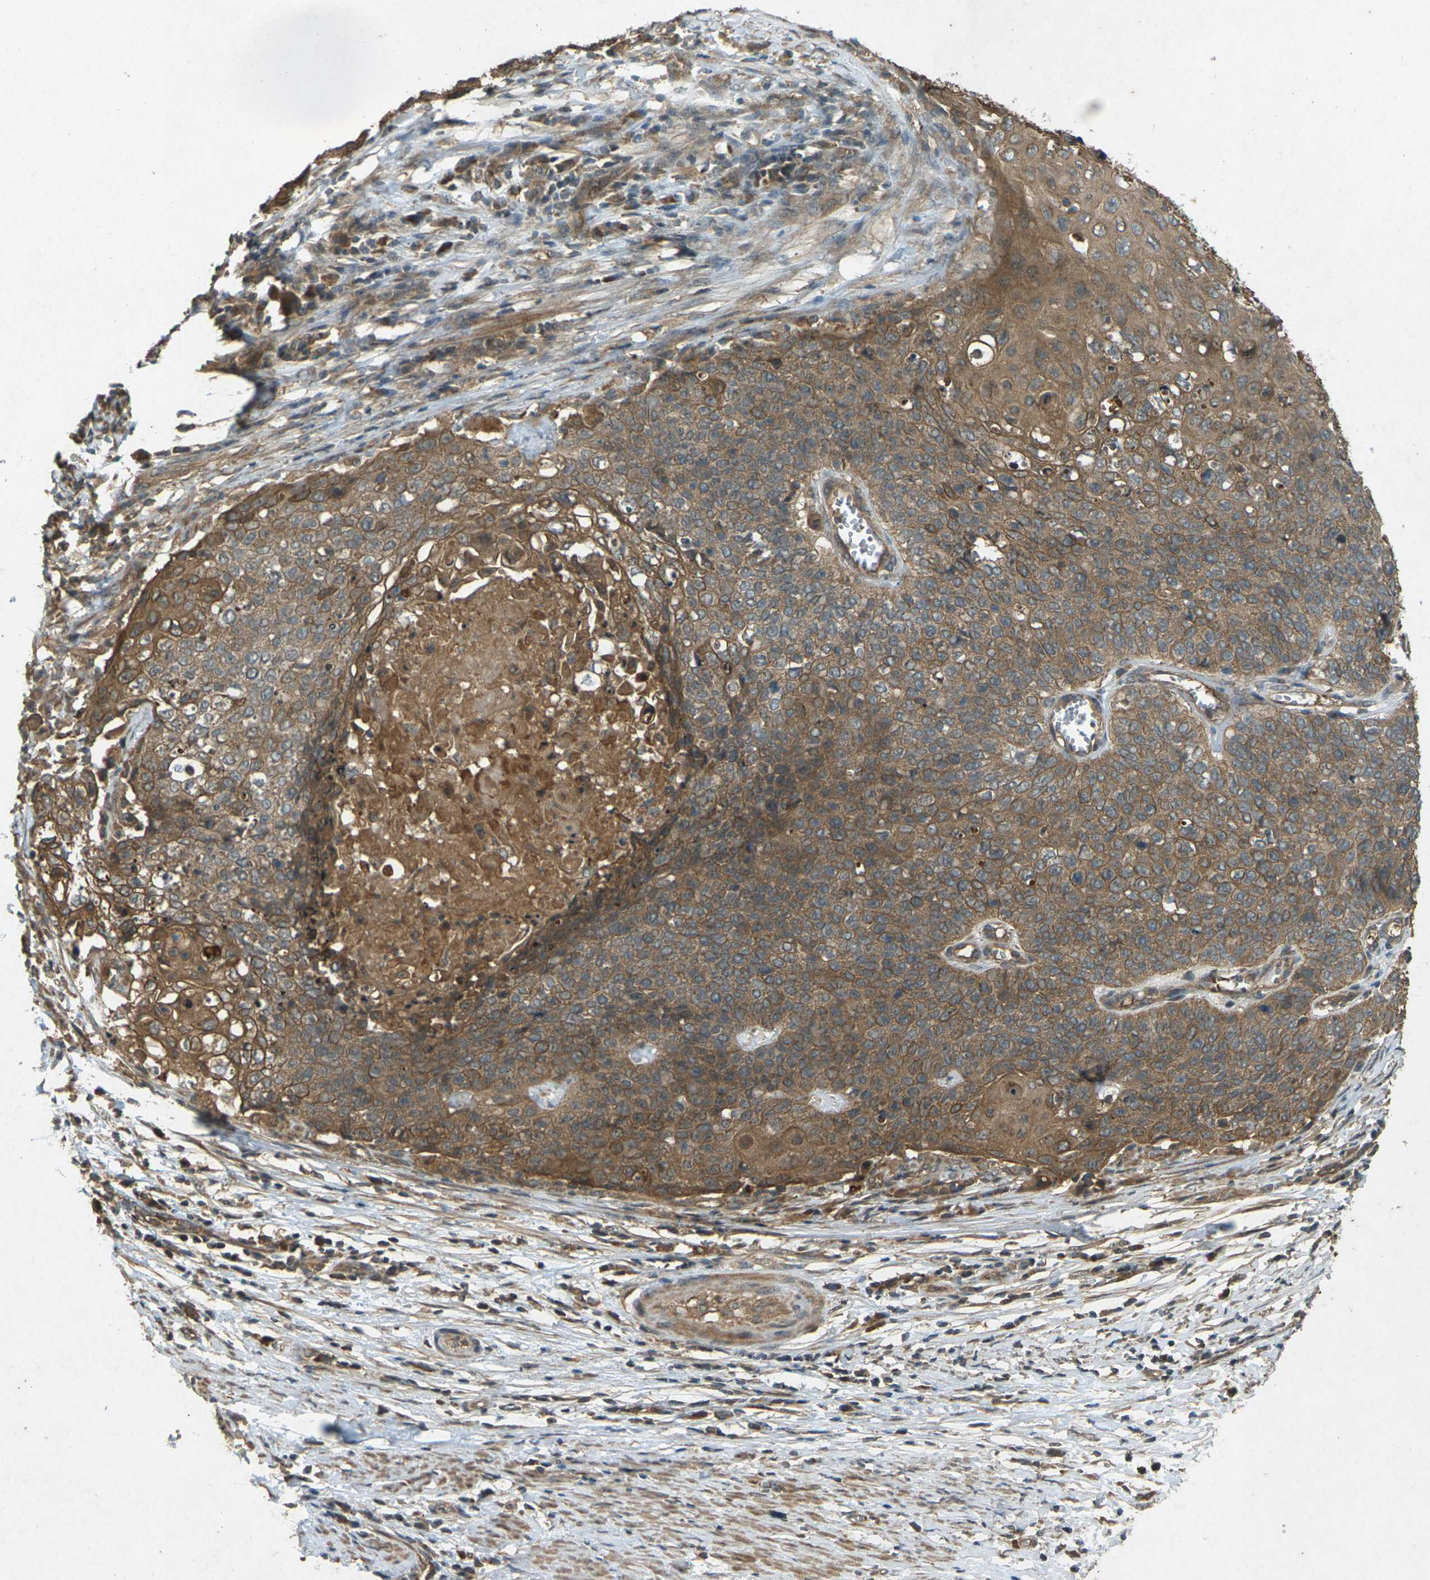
{"staining": {"intensity": "moderate", "quantity": ">75%", "location": "cytoplasmic/membranous"}, "tissue": "cervical cancer", "cell_type": "Tumor cells", "image_type": "cancer", "snomed": [{"axis": "morphology", "description": "Squamous cell carcinoma, NOS"}, {"axis": "topography", "description": "Cervix"}], "caption": "Immunohistochemistry of squamous cell carcinoma (cervical) shows medium levels of moderate cytoplasmic/membranous staining in about >75% of tumor cells.", "gene": "TAP1", "patient": {"sex": "female", "age": 39}}